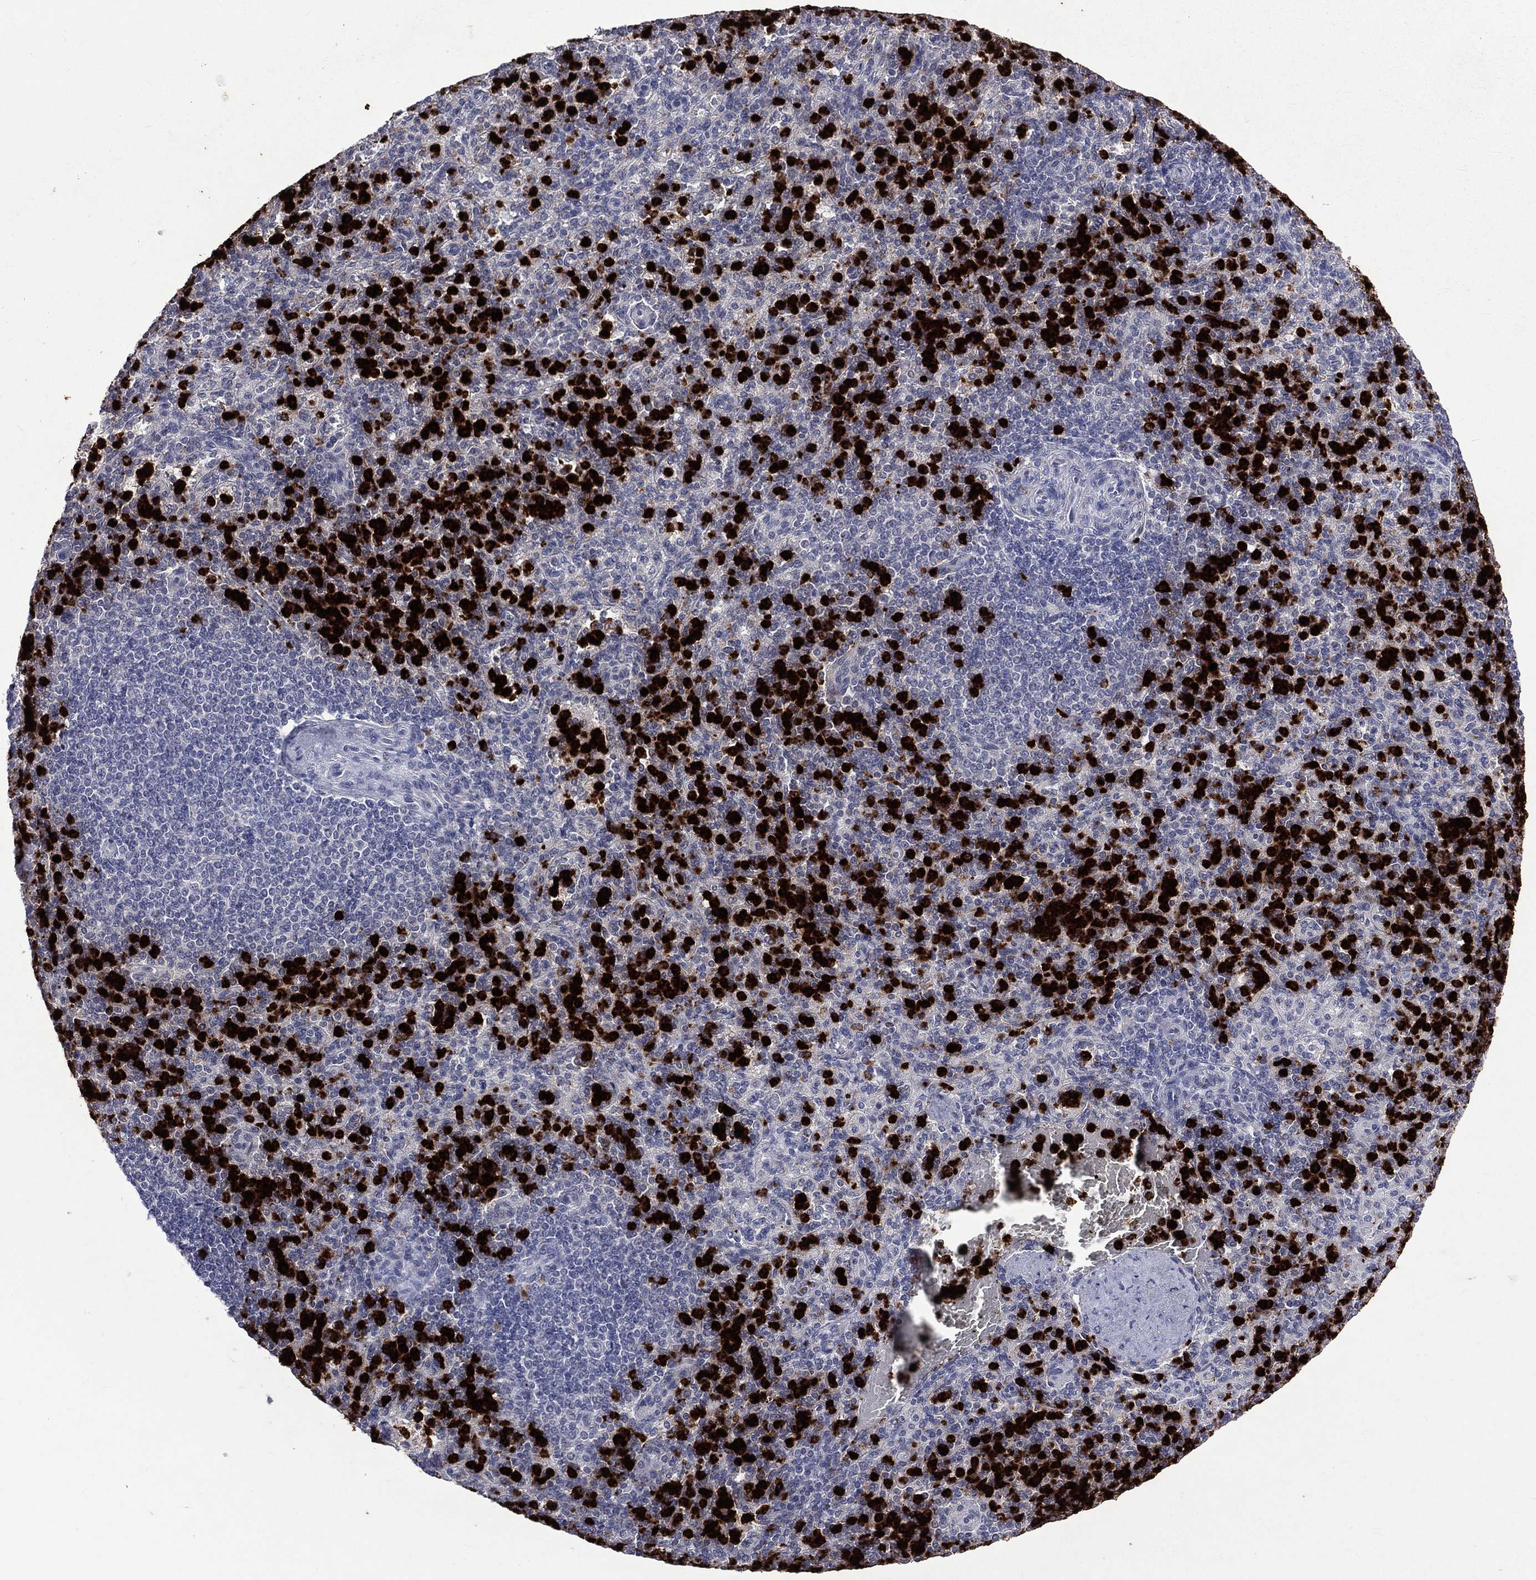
{"staining": {"intensity": "negative", "quantity": "none", "location": "none"}, "tissue": "spleen", "cell_type": "Cells in red pulp", "image_type": "normal", "snomed": [{"axis": "morphology", "description": "Normal tissue, NOS"}, {"axis": "topography", "description": "Spleen"}], "caption": "The image reveals no significant staining in cells in red pulp of spleen. Brightfield microscopy of immunohistochemistry stained with DAB (brown) and hematoxylin (blue), captured at high magnification.", "gene": "ELANE", "patient": {"sex": "female", "age": 74}}